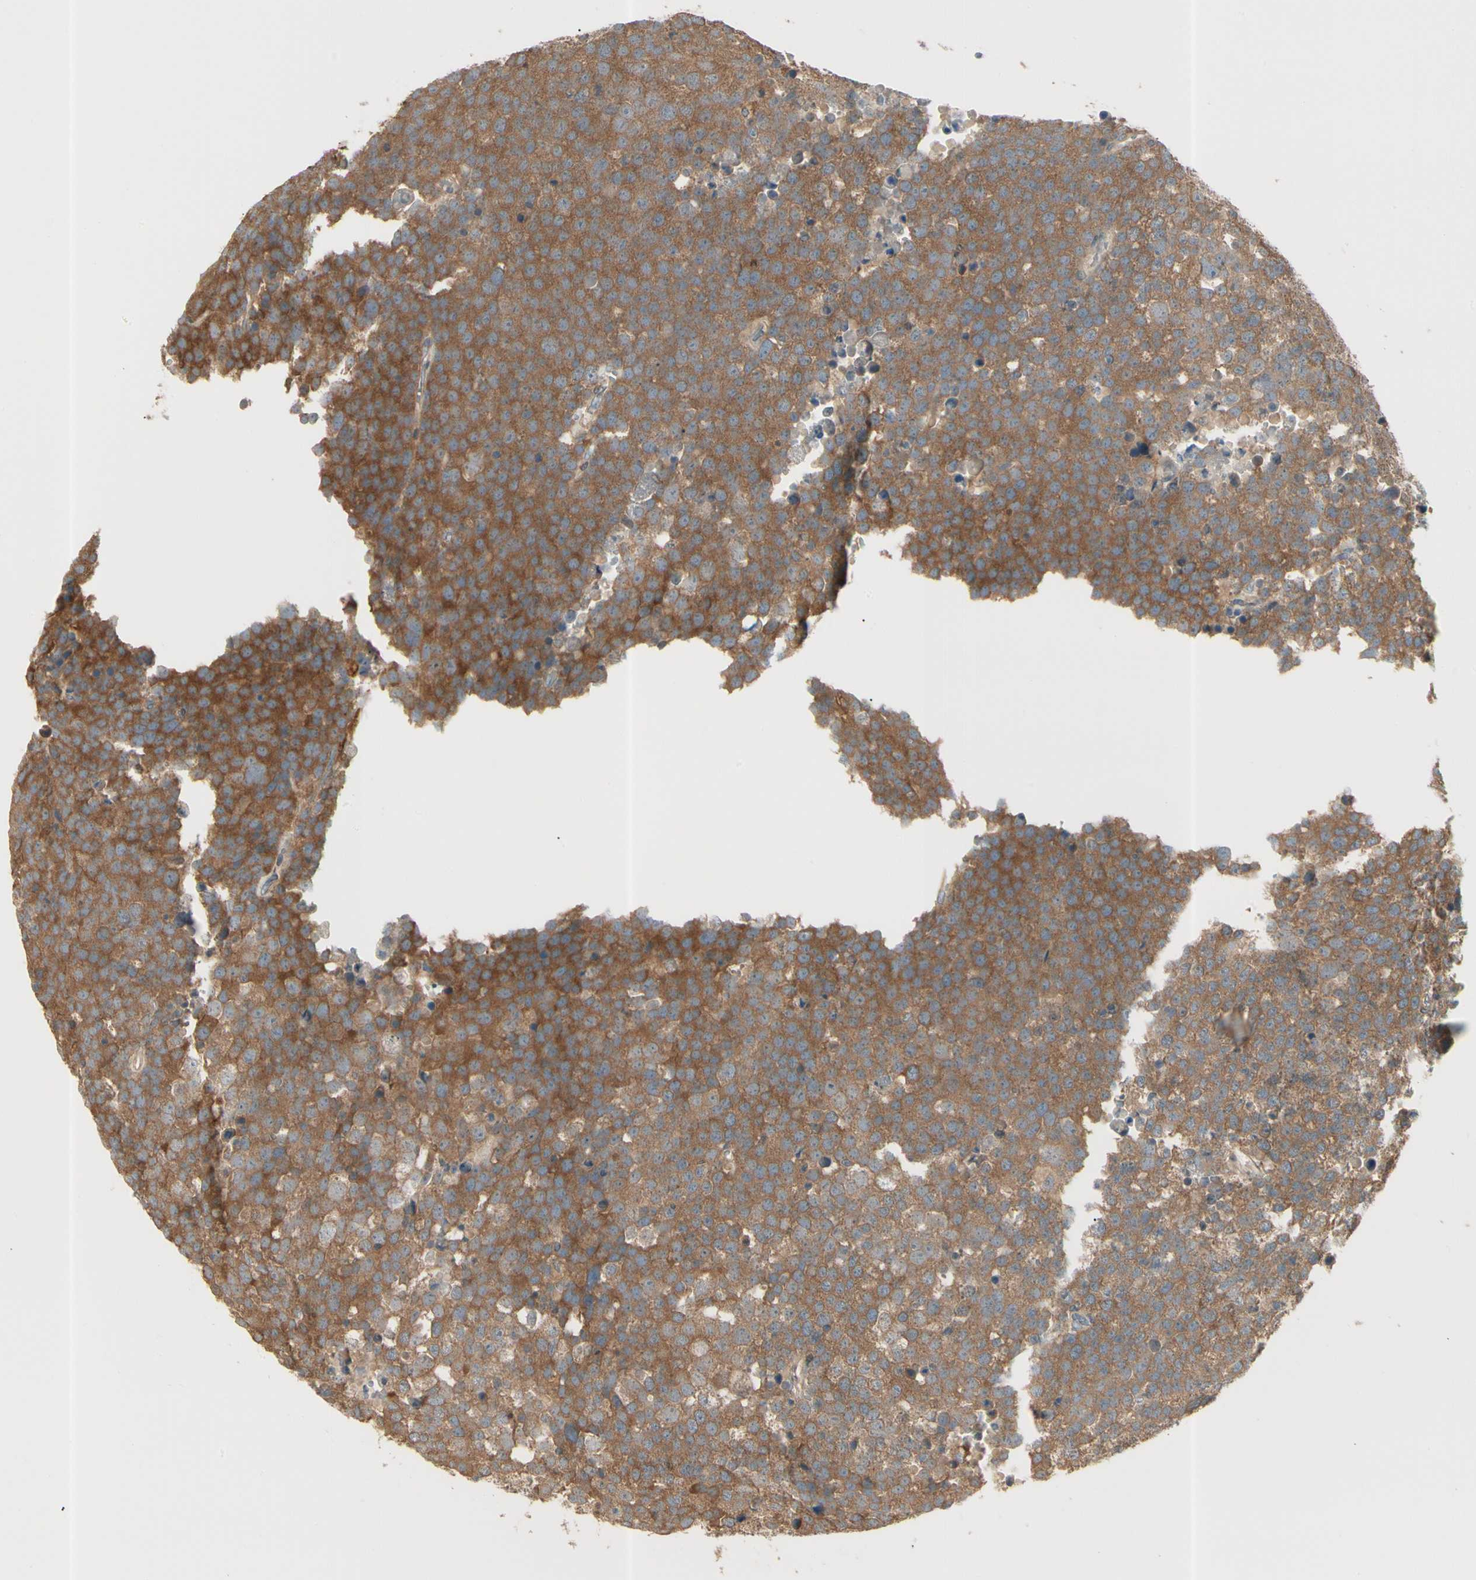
{"staining": {"intensity": "strong", "quantity": ">75%", "location": "cytoplasmic/membranous"}, "tissue": "testis cancer", "cell_type": "Tumor cells", "image_type": "cancer", "snomed": [{"axis": "morphology", "description": "Seminoma, NOS"}, {"axis": "topography", "description": "Testis"}], "caption": "Testis seminoma stained for a protein demonstrates strong cytoplasmic/membranous positivity in tumor cells.", "gene": "IRAG1", "patient": {"sex": "male", "age": 71}}